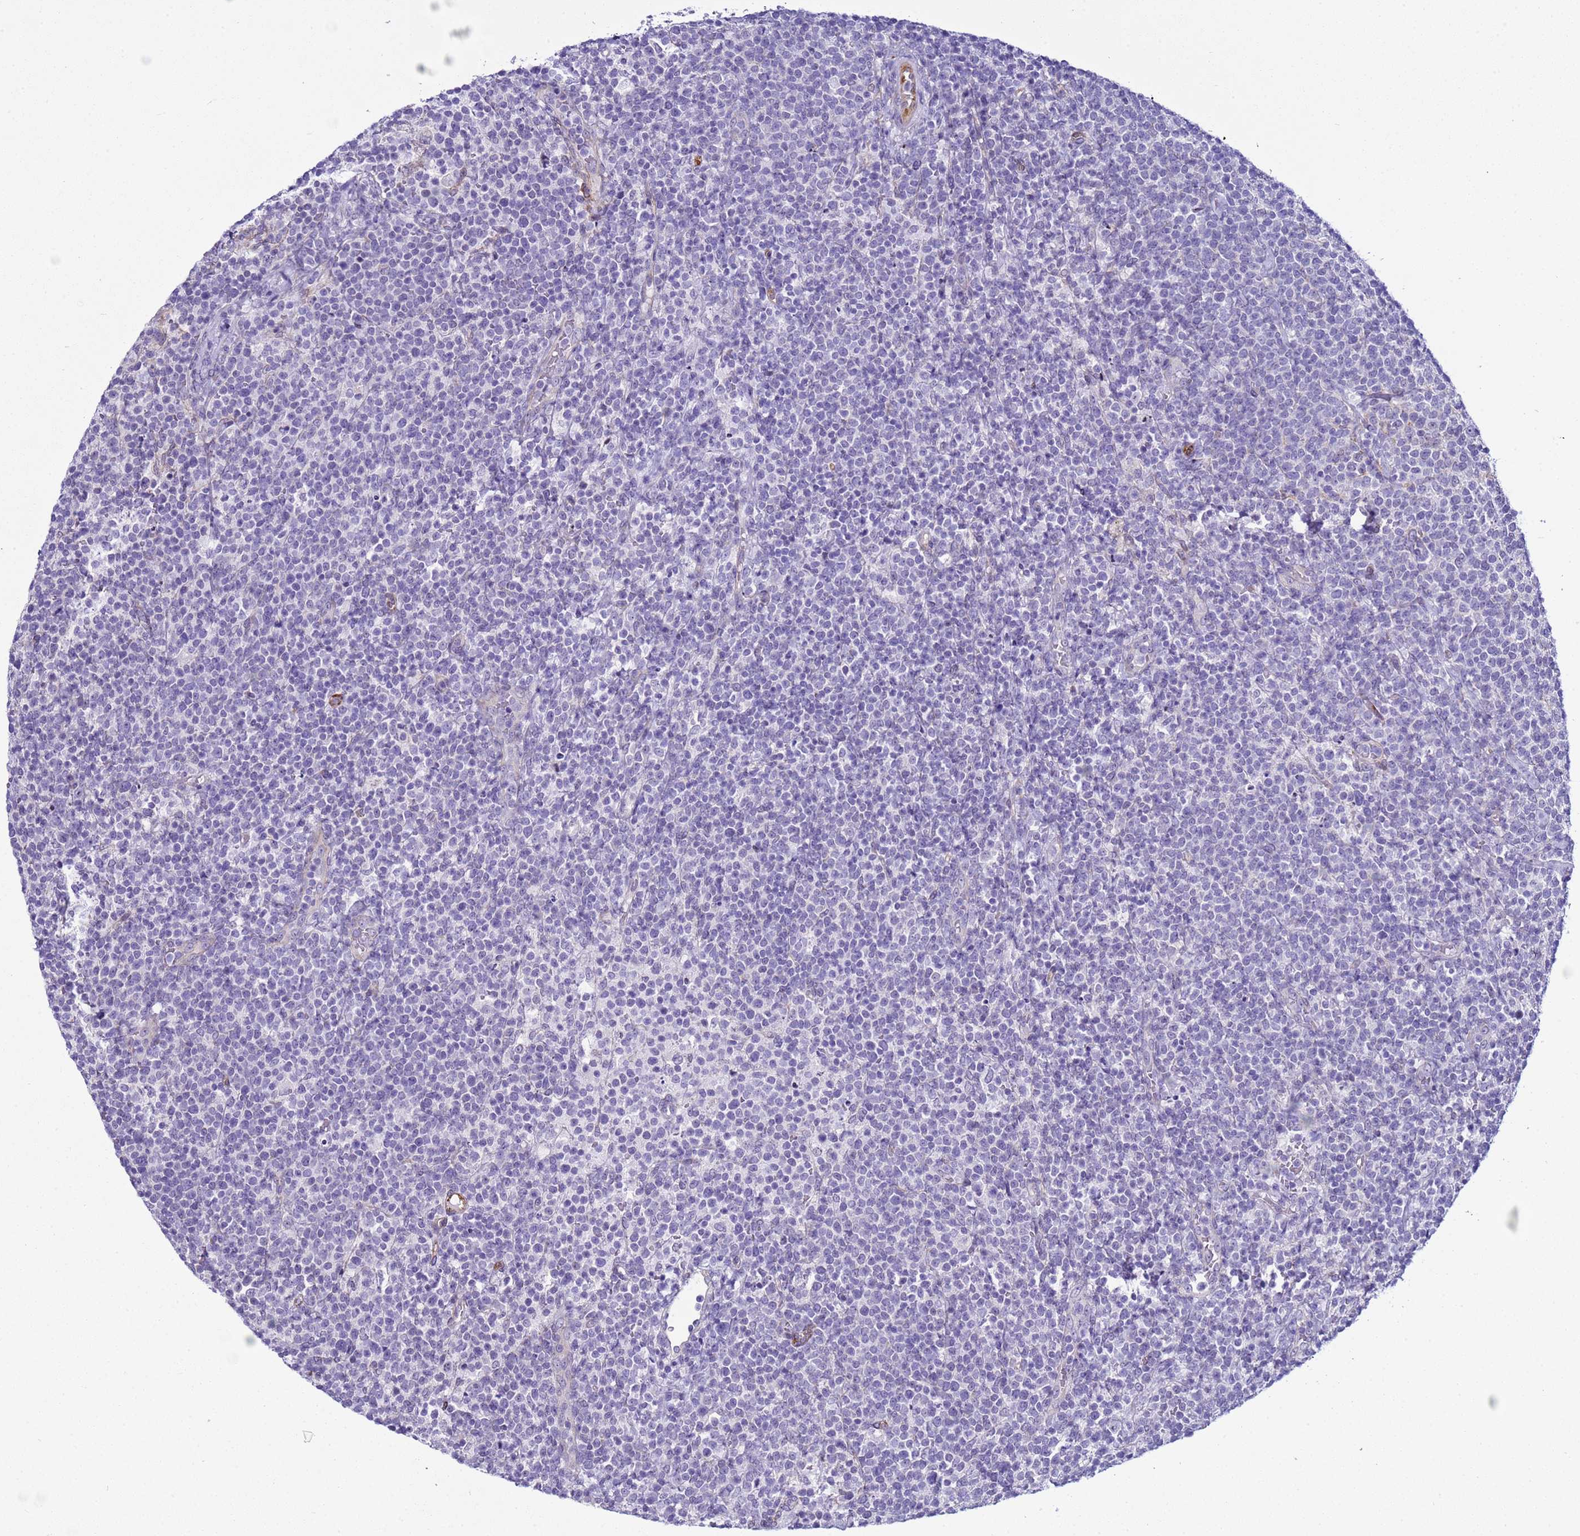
{"staining": {"intensity": "negative", "quantity": "none", "location": "none"}, "tissue": "lymphoma", "cell_type": "Tumor cells", "image_type": "cancer", "snomed": [{"axis": "morphology", "description": "Malignant lymphoma, non-Hodgkin's type, High grade"}, {"axis": "topography", "description": "Lymph node"}], "caption": "Image shows no significant protein positivity in tumor cells of lymphoma.", "gene": "LRRC10B", "patient": {"sex": "male", "age": 61}}